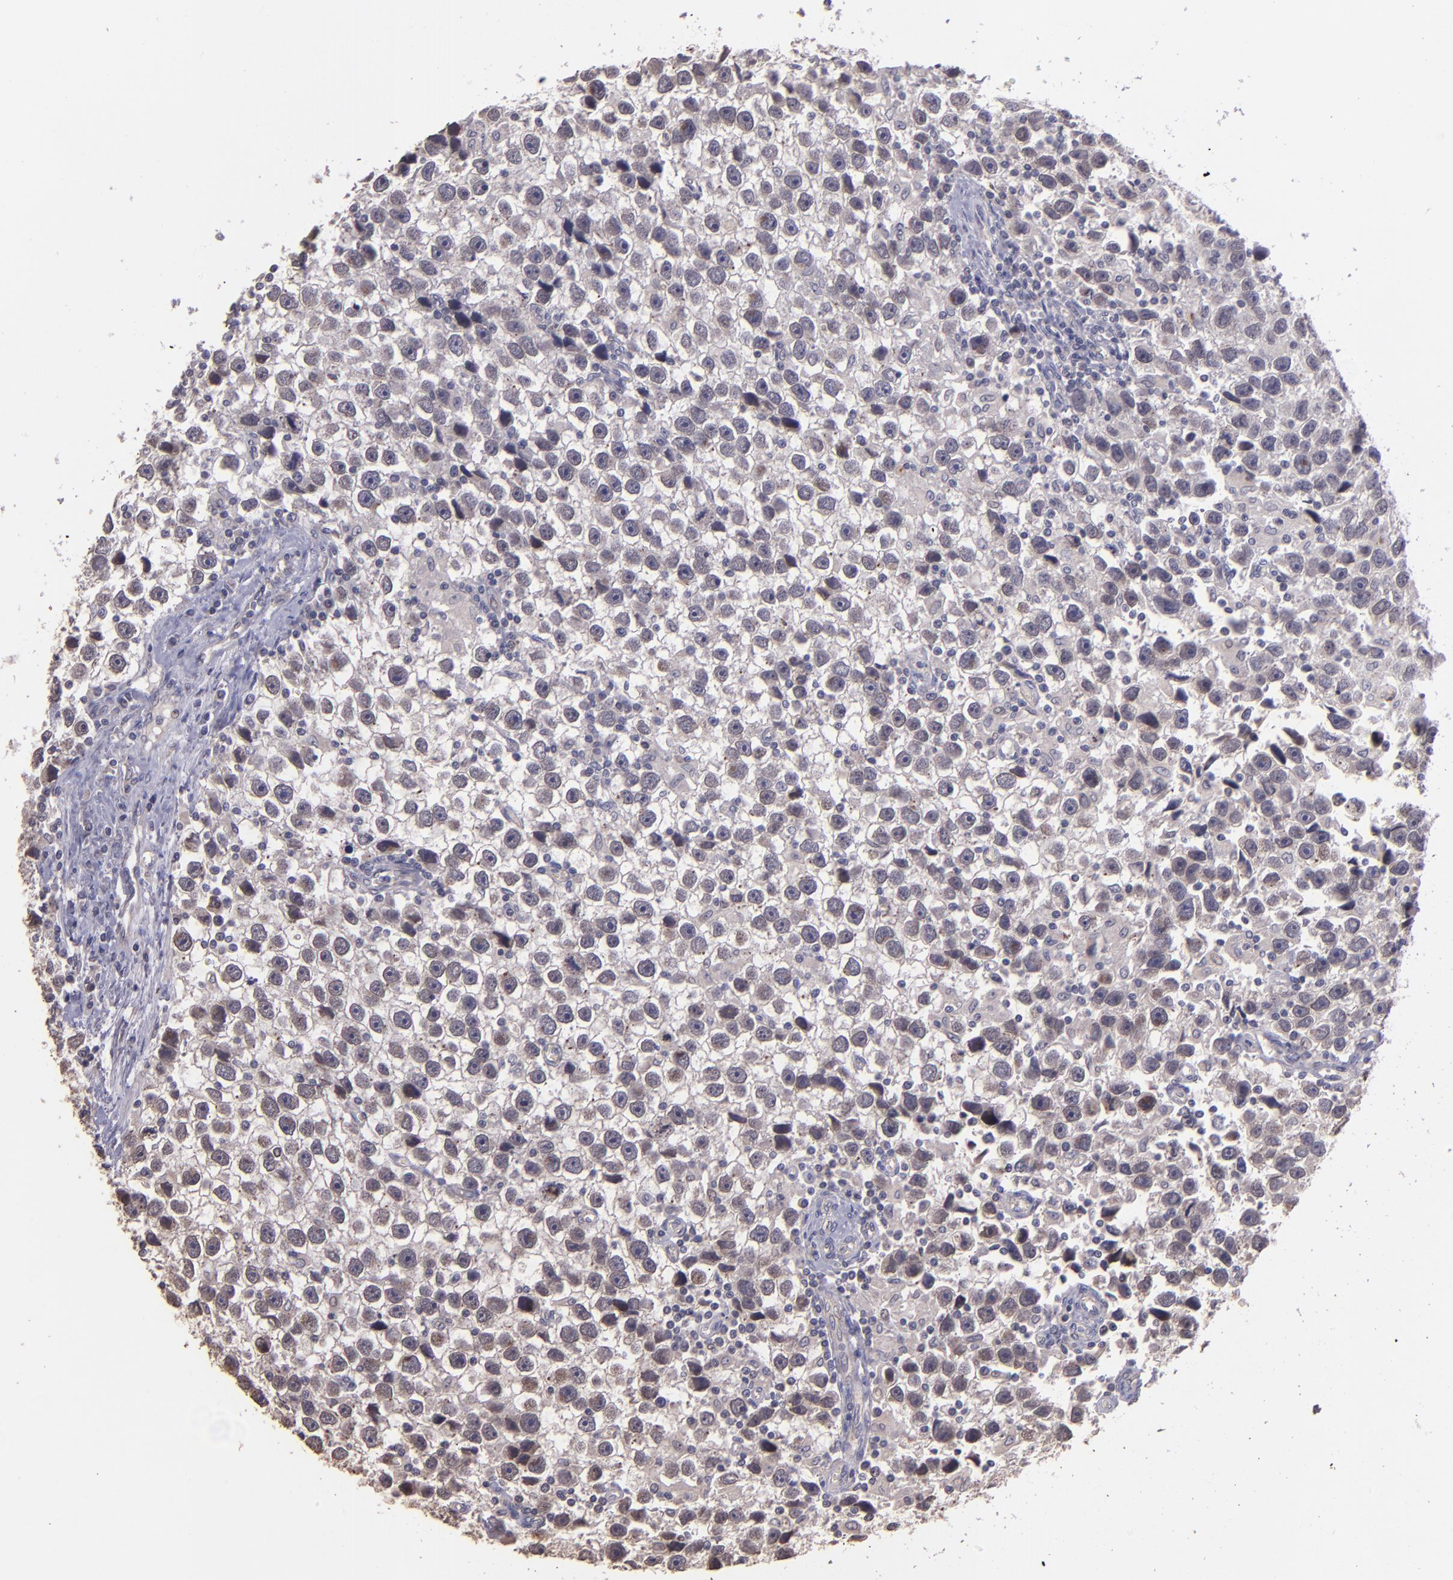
{"staining": {"intensity": "moderate", "quantity": "25%-75%", "location": "nuclear"}, "tissue": "testis cancer", "cell_type": "Tumor cells", "image_type": "cancer", "snomed": [{"axis": "morphology", "description": "Seminoma, NOS"}, {"axis": "topography", "description": "Testis"}], "caption": "A brown stain highlights moderate nuclear expression of a protein in human testis seminoma tumor cells. (DAB IHC, brown staining for protein, blue staining for nuclei).", "gene": "NUP62CL", "patient": {"sex": "male", "age": 43}}